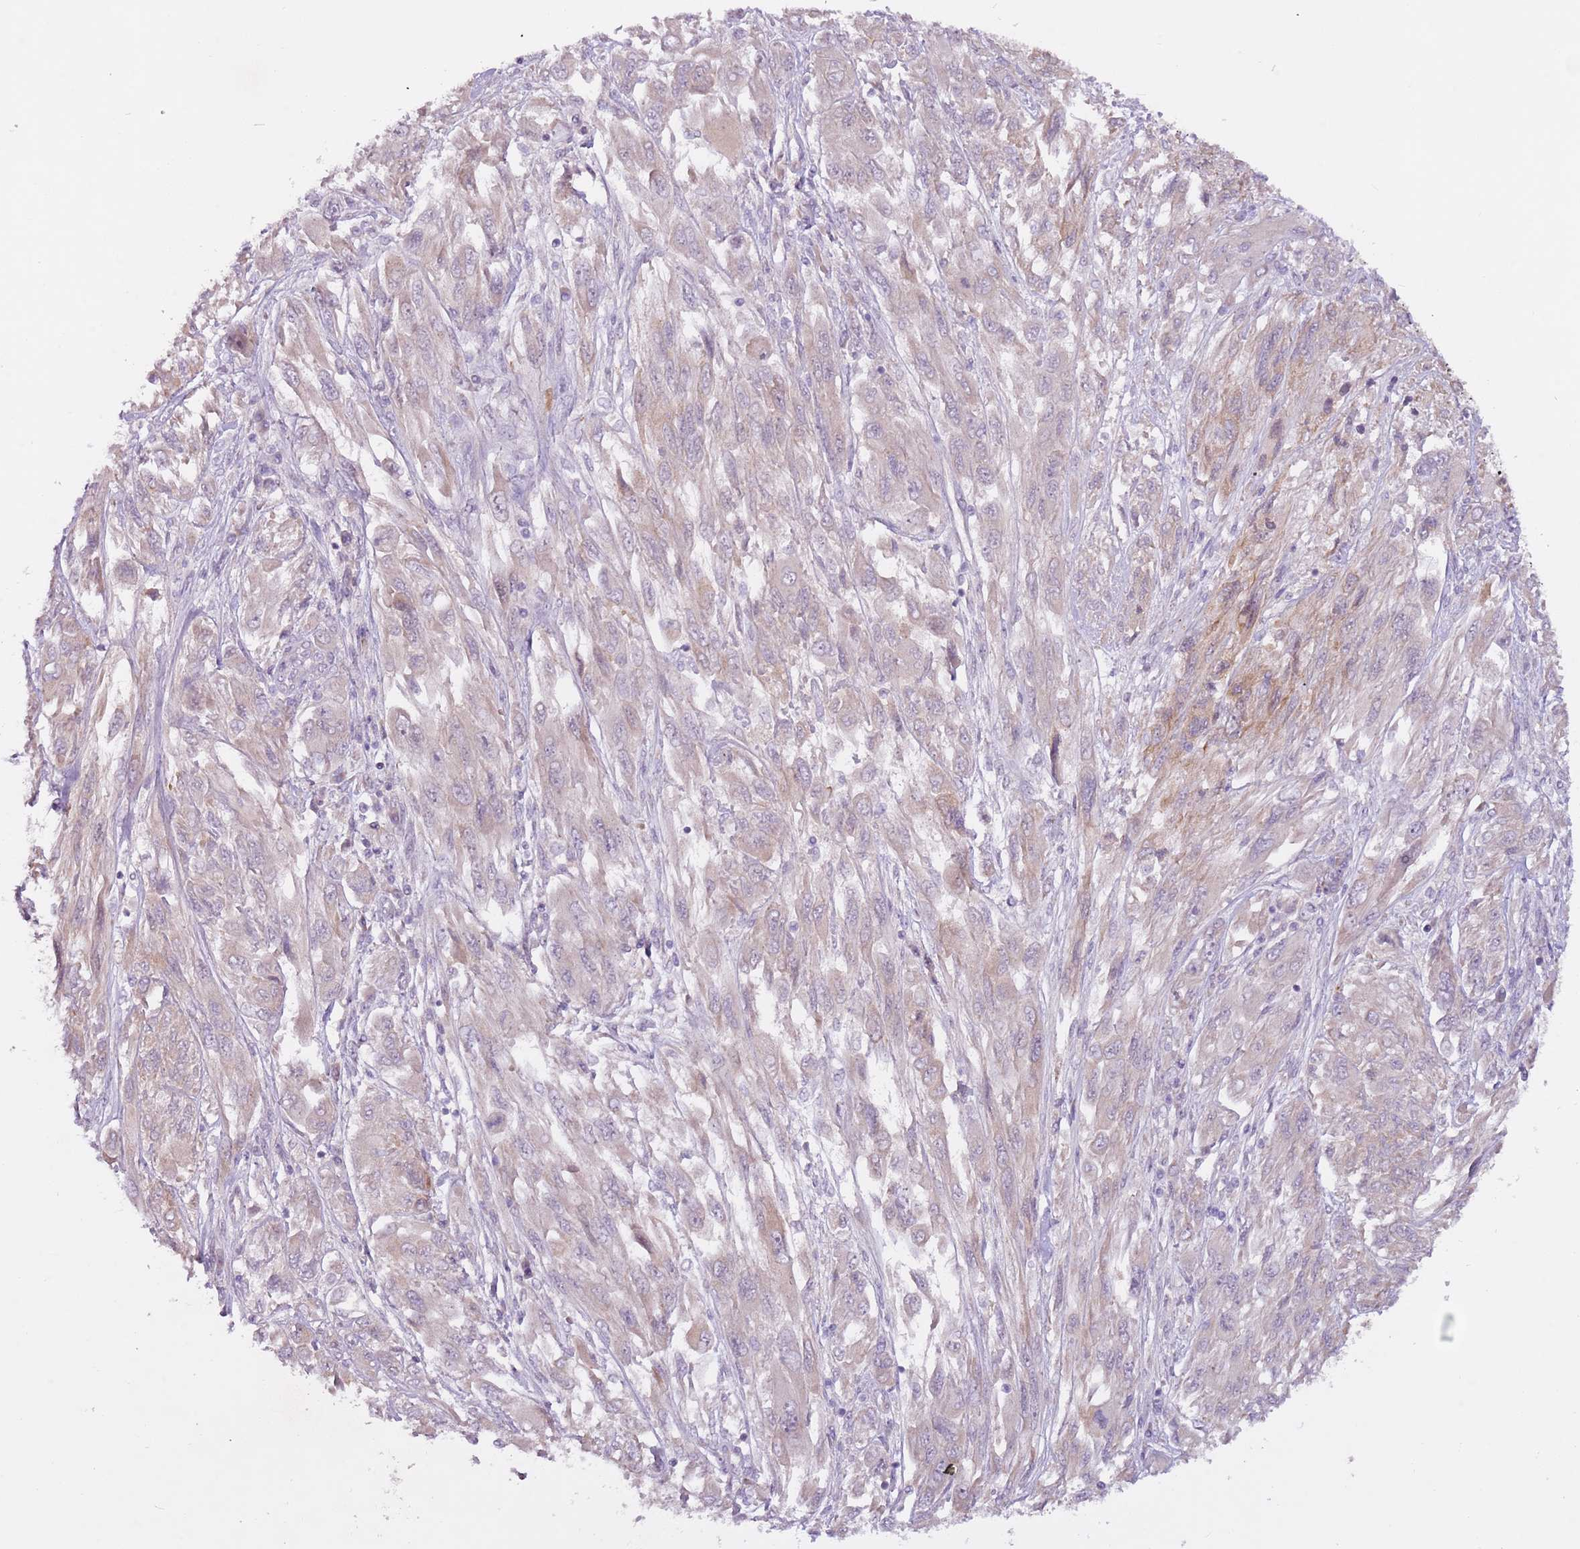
{"staining": {"intensity": "weak", "quantity": "<25%", "location": "cytoplasmic/membranous"}, "tissue": "melanoma", "cell_type": "Tumor cells", "image_type": "cancer", "snomed": [{"axis": "morphology", "description": "Malignant melanoma, NOS"}, {"axis": "topography", "description": "Skin"}], "caption": "A histopathology image of human malignant melanoma is negative for staining in tumor cells.", "gene": "MRO", "patient": {"sex": "female", "age": 91}}